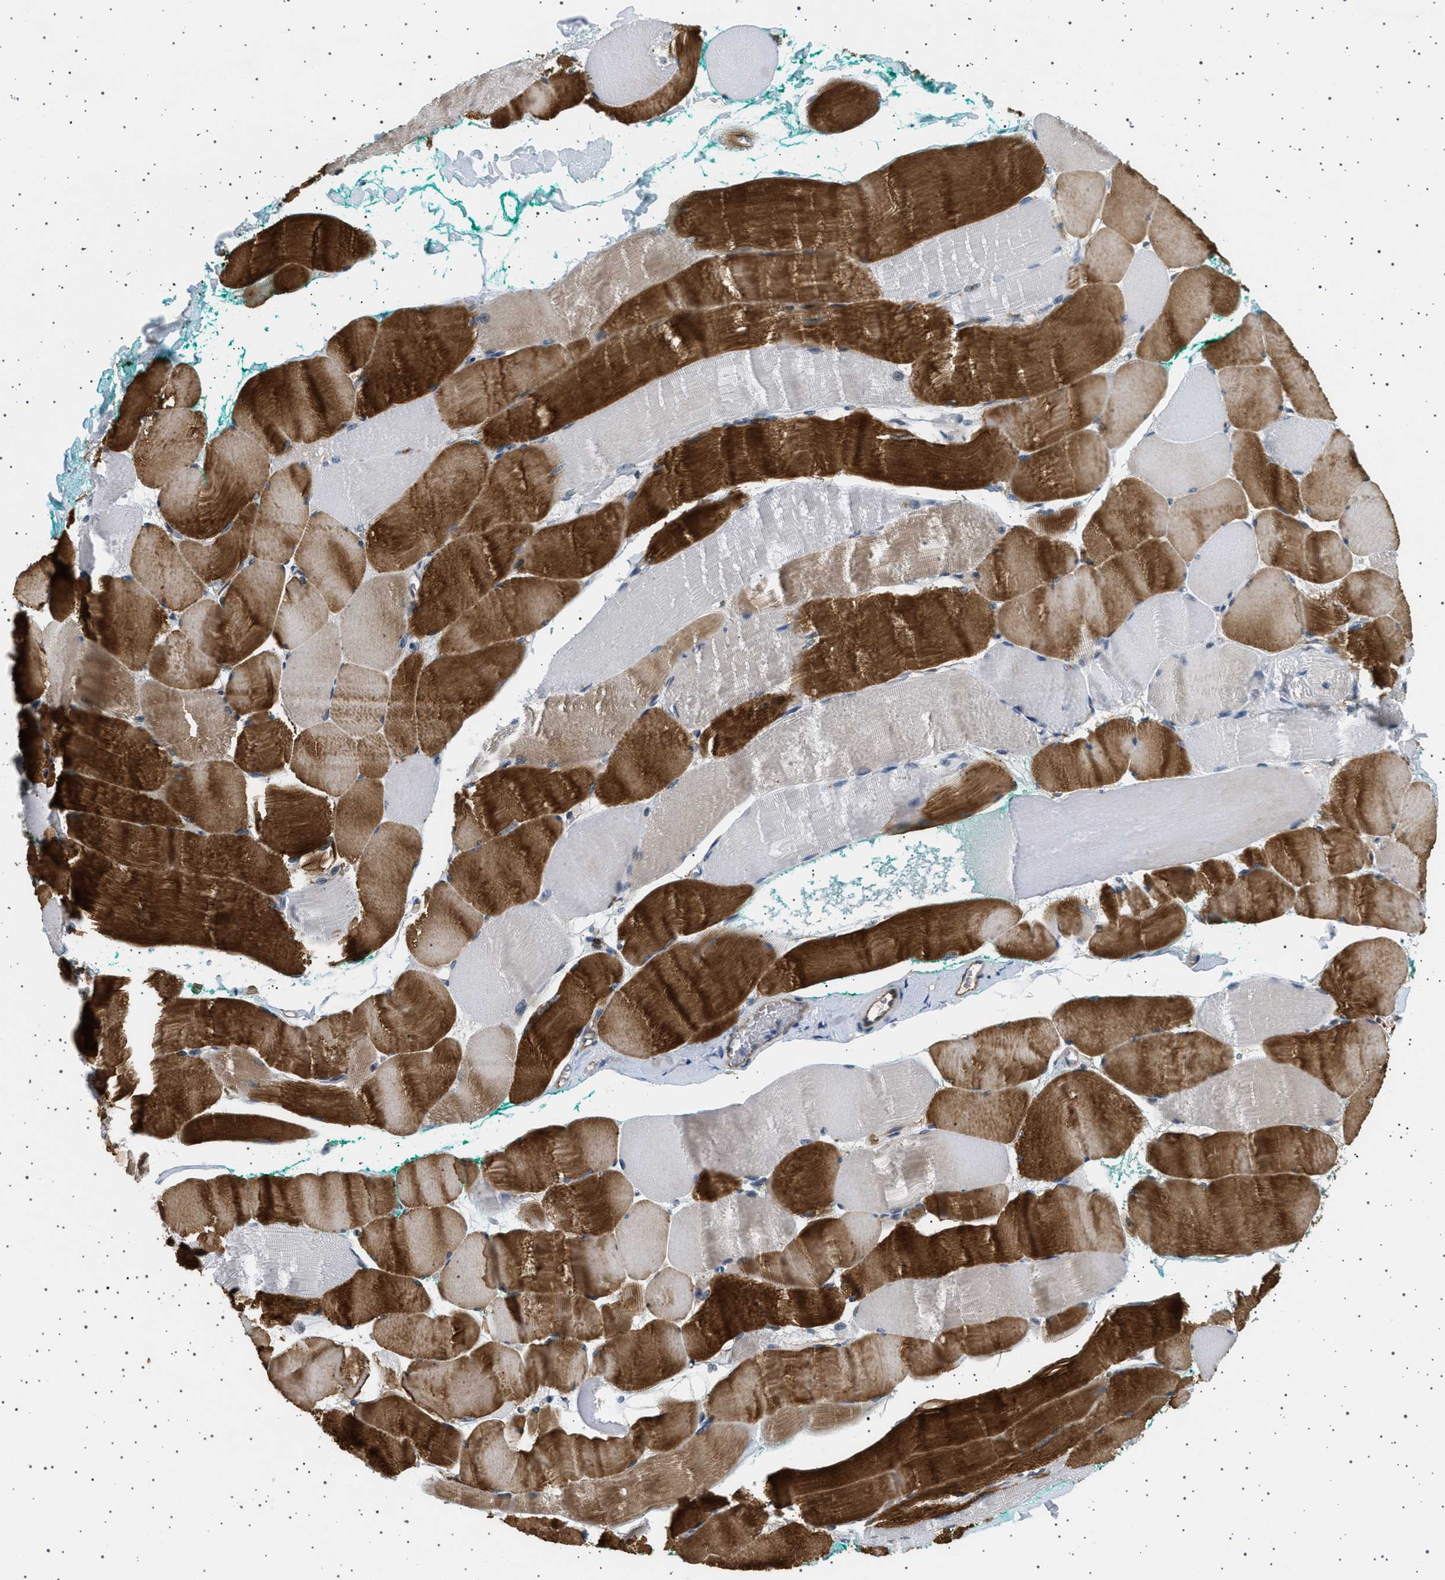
{"staining": {"intensity": "strong", "quantity": "25%-75%", "location": "cytoplasmic/membranous"}, "tissue": "skeletal muscle", "cell_type": "Myocytes", "image_type": "normal", "snomed": [{"axis": "morphology", "description": "Normal tissue, NOS"}, {"axis": "morphology", "description": "Squamous cell carcinoma, NOS"}, {"axis": "topography", "description": "Skeletal muscle"}], "caption": "The image demonstrates staining of unremarkable skeletal muscle, revealing strong cytoplasmic/membranous protein staining (brown color) within myocytes.", "gene": "PLPP6", "patient": {"sex": "male", "age": 51}}